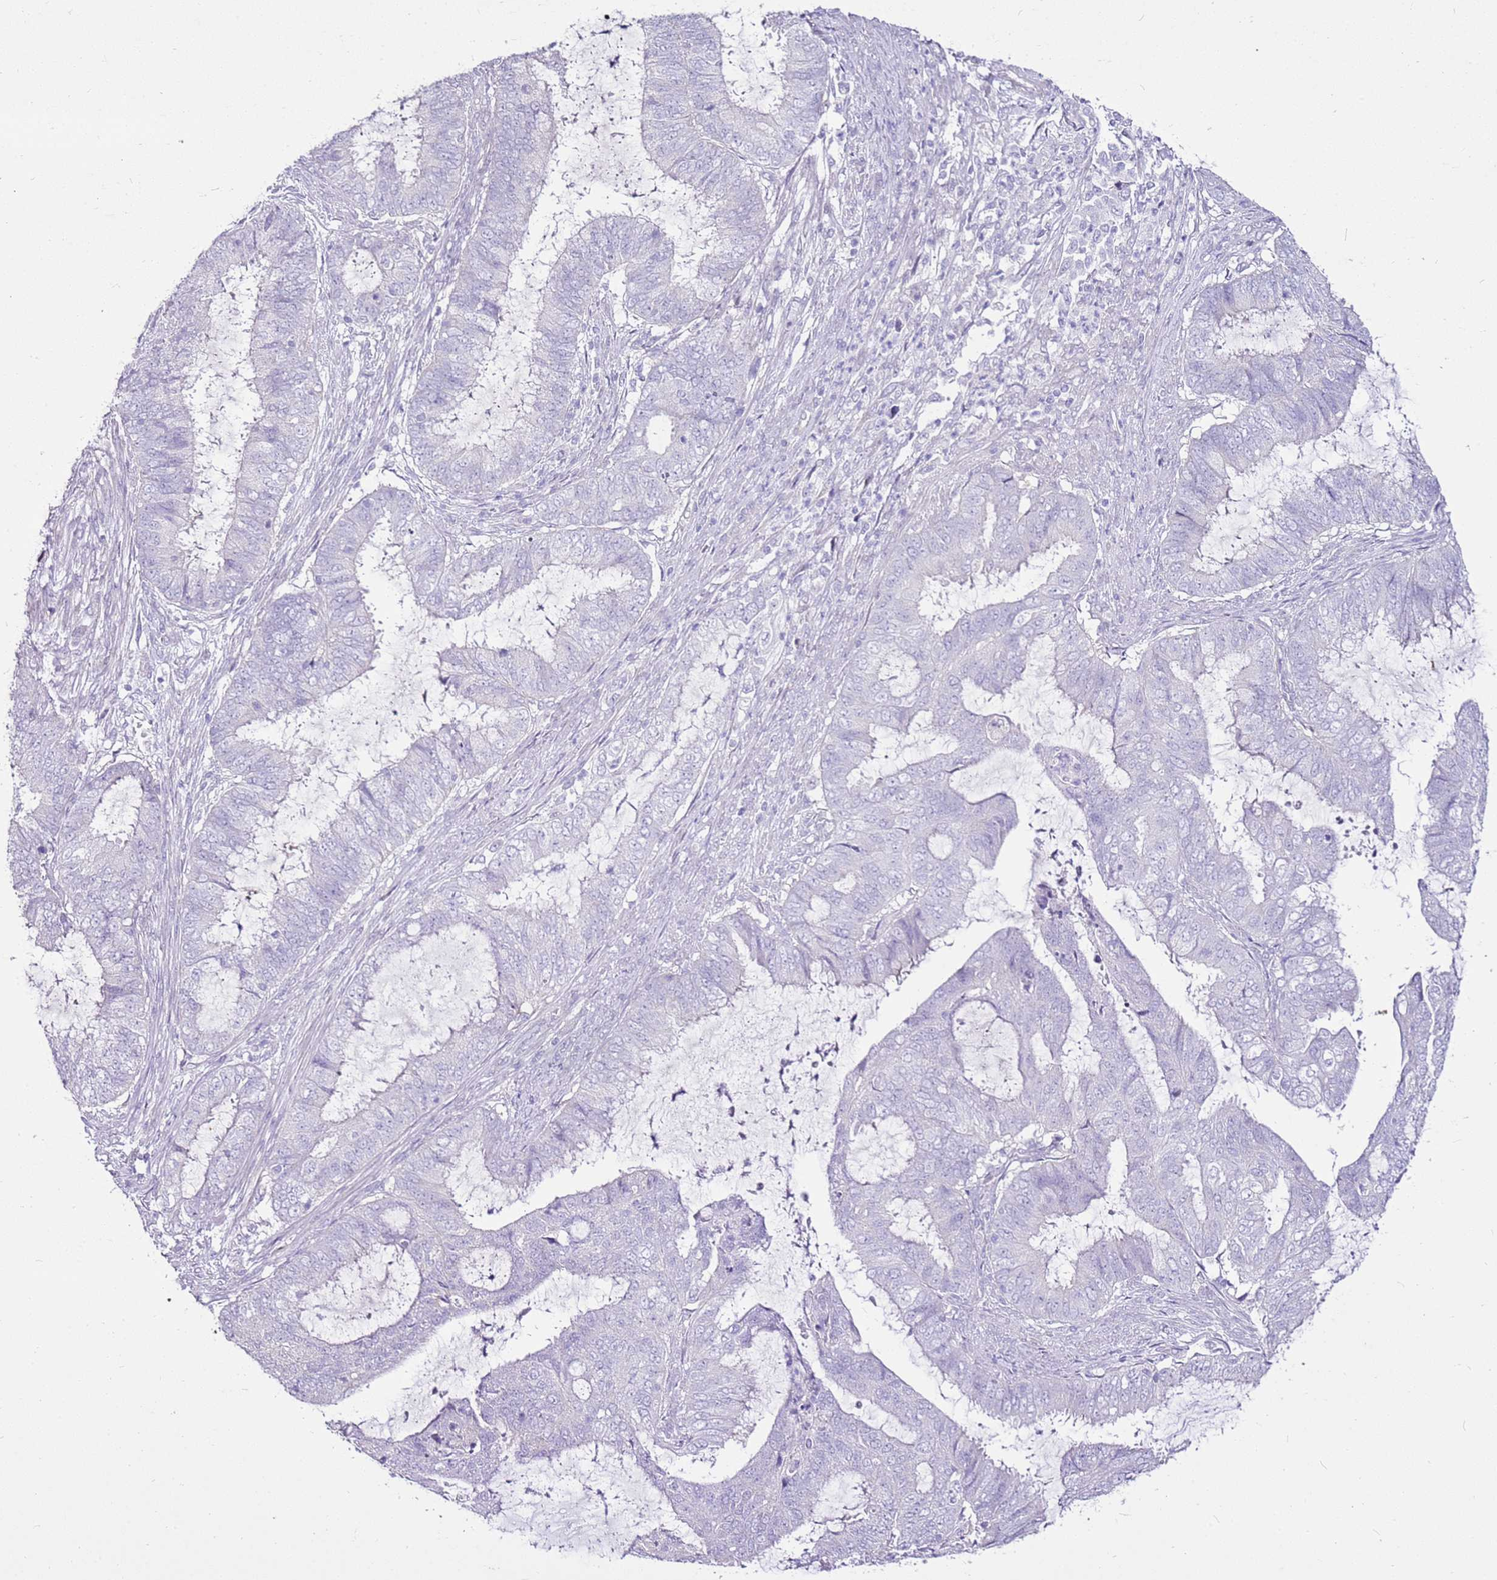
{"staining": {"intensity": "negative", "quantity": "none", "location": "none"}, "tissue": "endometrial cancer", "cell_type": "Tumor cells", "image_type": "cancer", "snomed": [{"axis": "morphology", "description": "Adenocarcinoma, NOS"}, {"axis": "topography", "description": "Endometrium"}], "caption": "Endometrial adenocarcinoma stained for a protein using immunohistochemistry shows no positivity tumor cells.", "gene": "SLC38A5", "patient": {"sex": "female", "age": 51}}